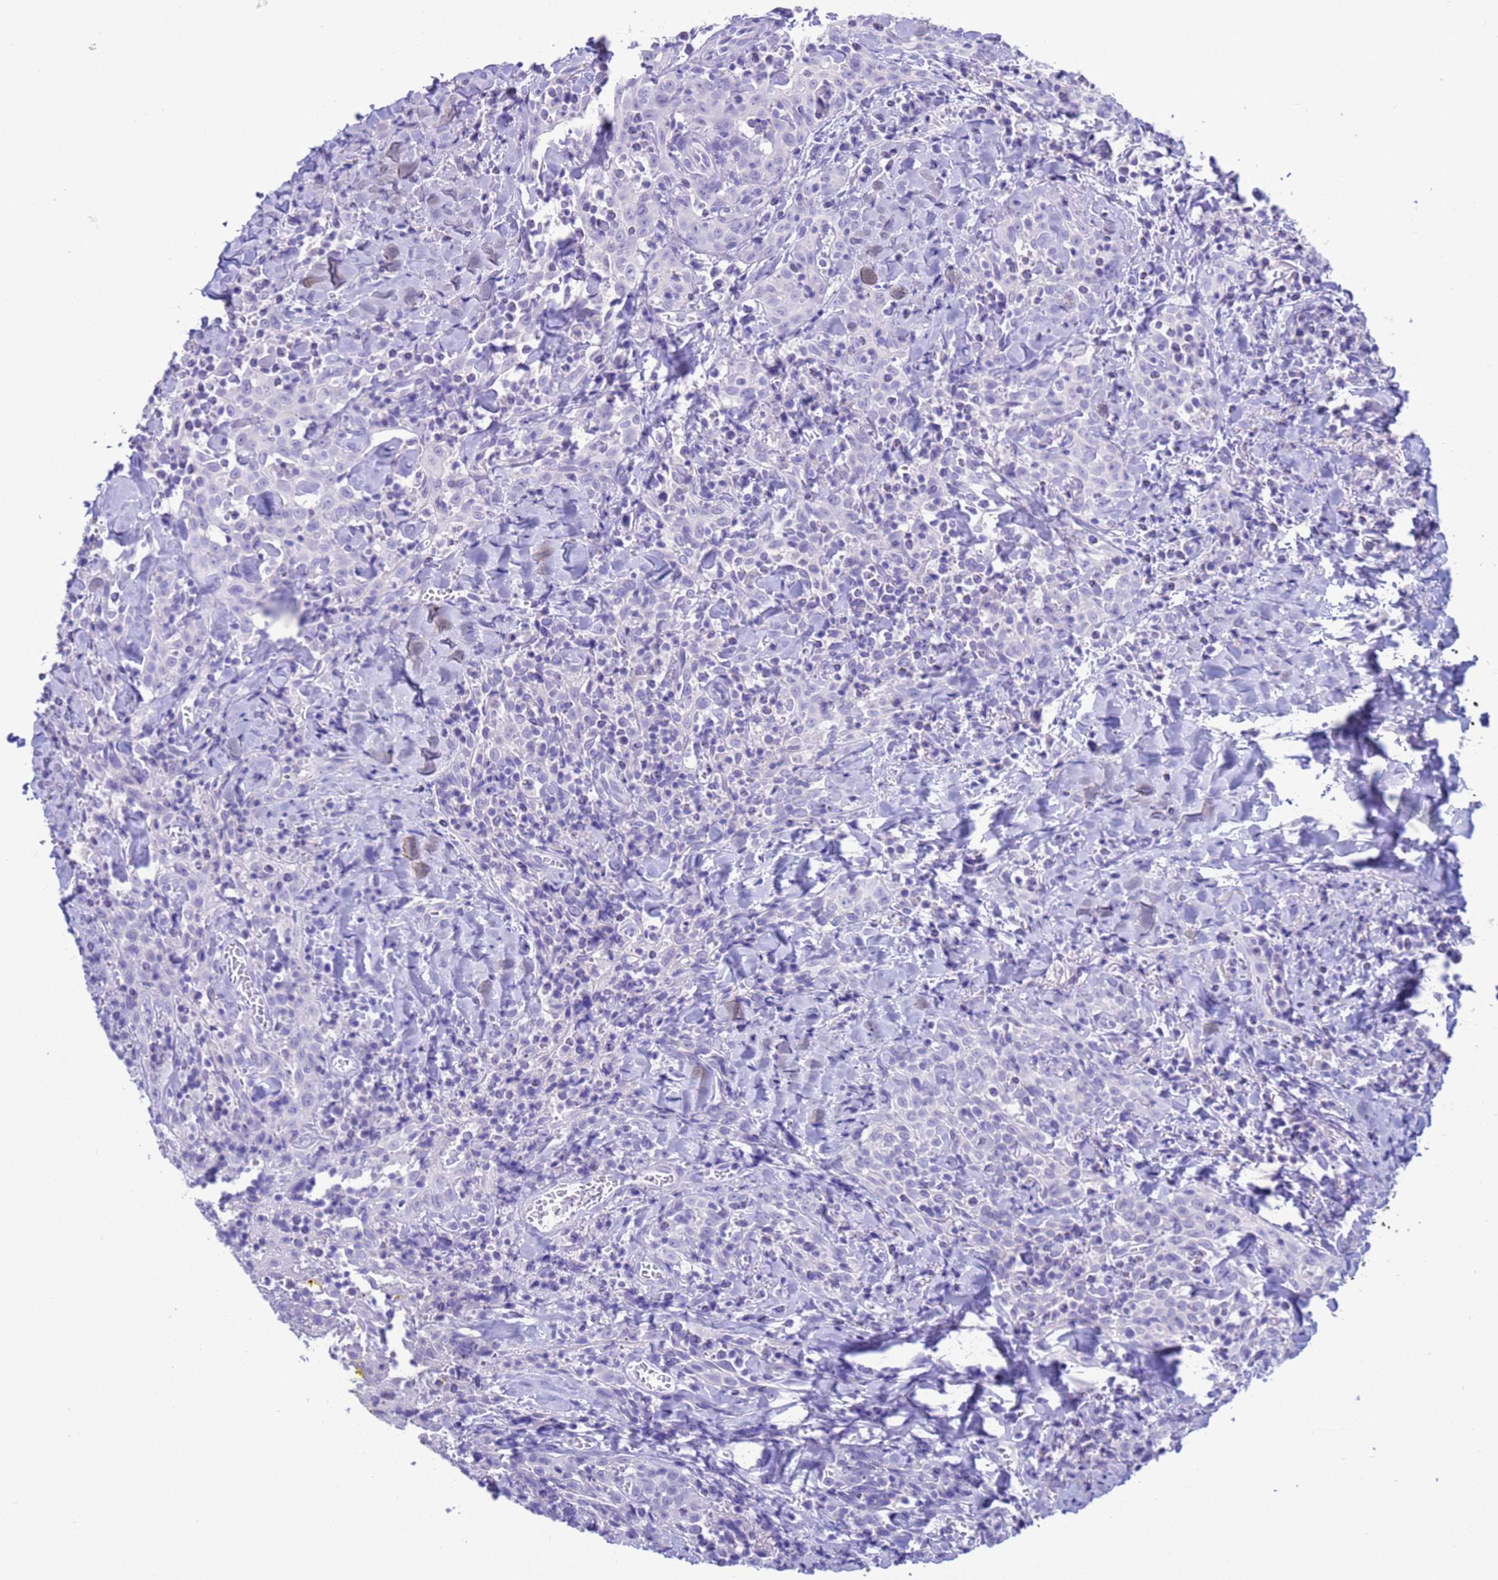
{"staining": {"intensity": "negative", "quantity": "none", "location": "none"}, "tissue": "head and neck cancer", "cell_type": "Tumor cells", "image_type": "cancer", "snomed": [{"axis": "morphology", "description": "Squamous cell carcinoma, NOS"}, {"axis": "topography", "description": "Head-Neck"}], "caption": "There is no significant positivity in tumor cells of squamous cell carcinoma (head and neck).", "gene": "GSTM1", "patient": {"sex": "female", "age": 70}}